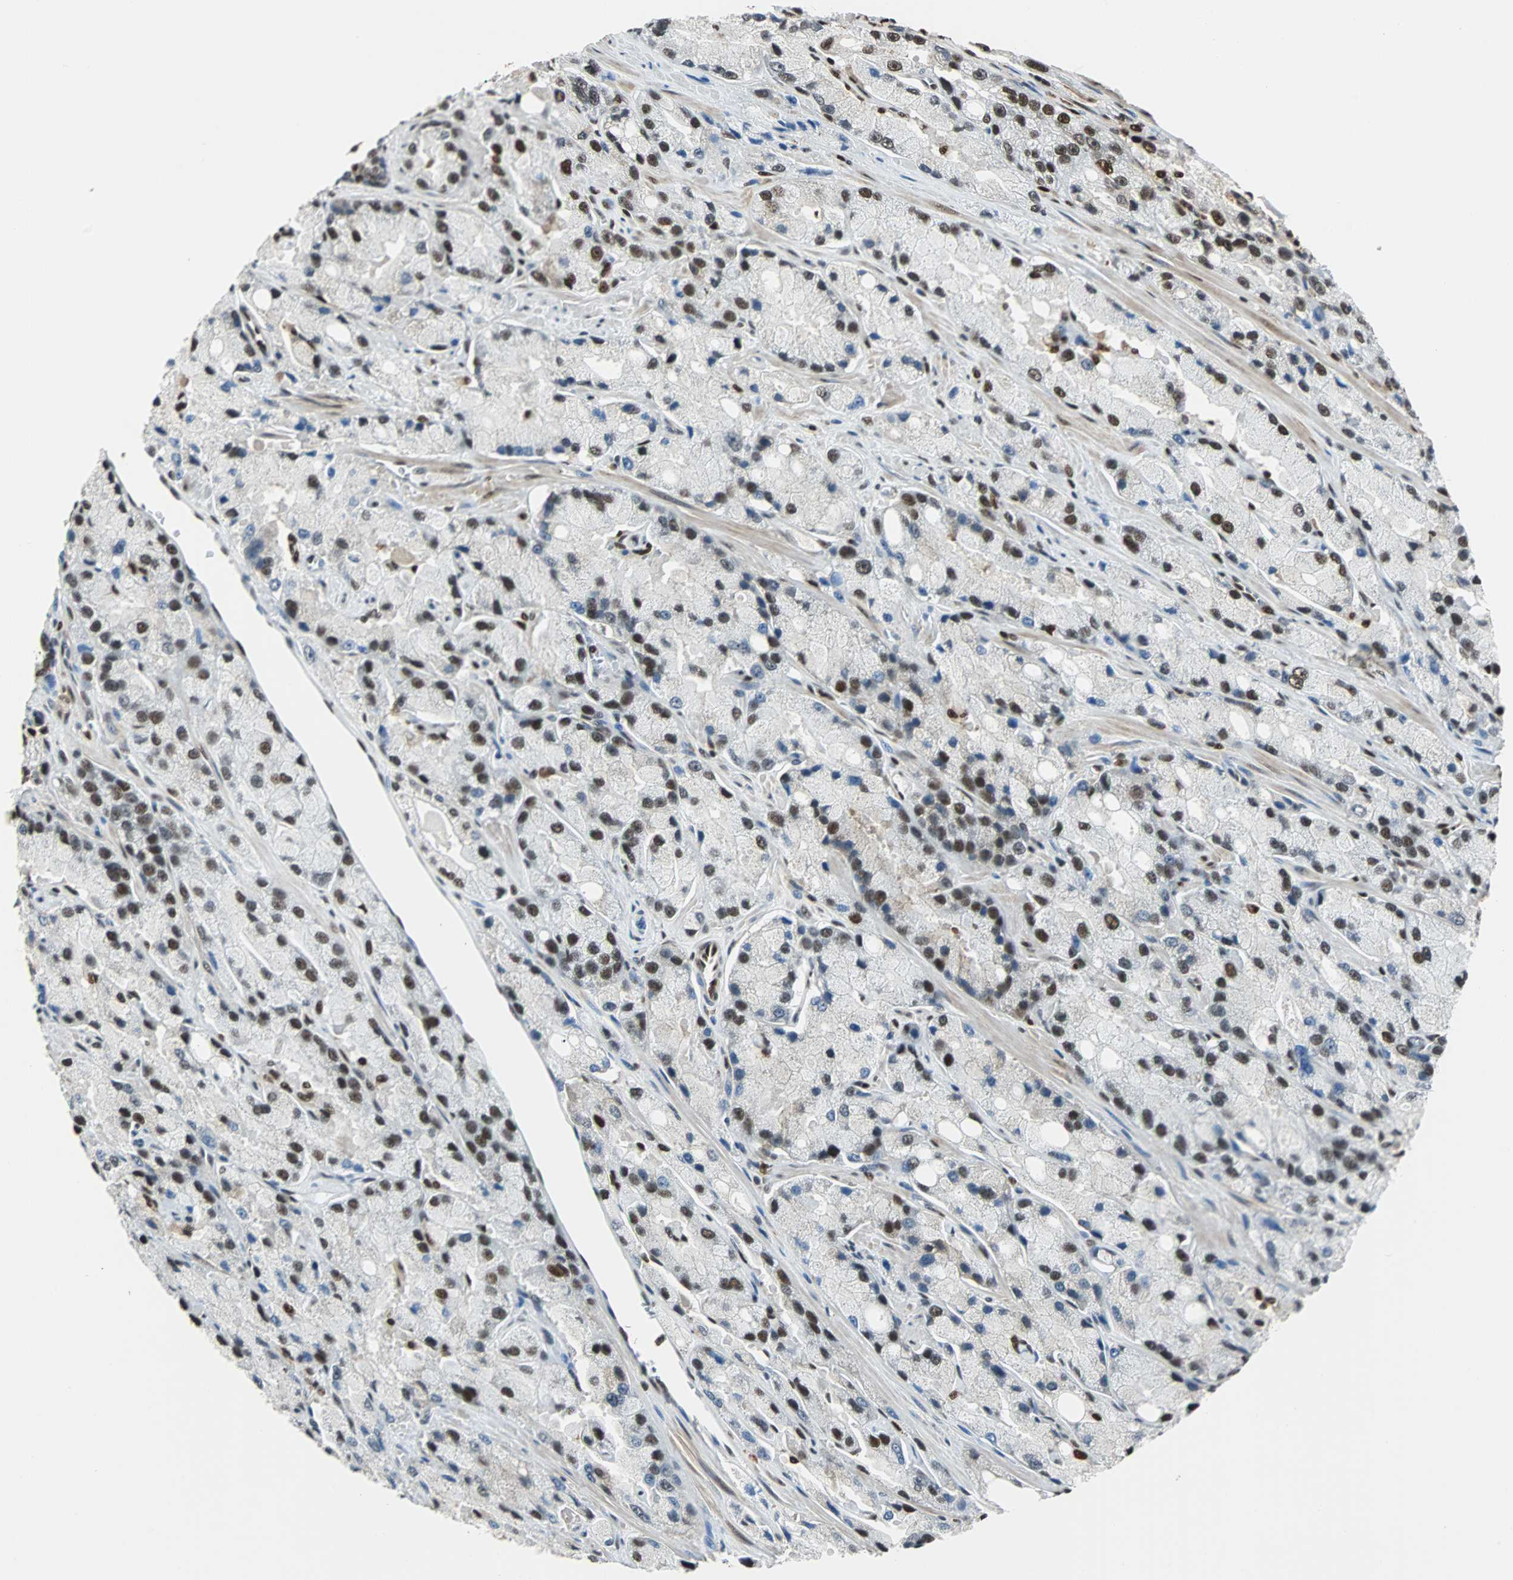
{"staining": {"intensity": "strong", "quantity": "25%-75%", "location": "nuclear"}, "tissue": "prostate cancer", "cell_type": "Tumor cells", "image_type": "cancer", "snomed": [{"axis": "morphology", "description": "Adenocarcinoma, High grade"}, {"axis": "topography", "description": "Prostate"}], "caption": "Prostate adenocarcinoma (high-grade) stained with a brown dye demonstrates strong nuclear positive staining in approximately 25%-75% of tumor cells.", "gene": "XRCC4", "patient": {"sex": "male", "age": 58}}